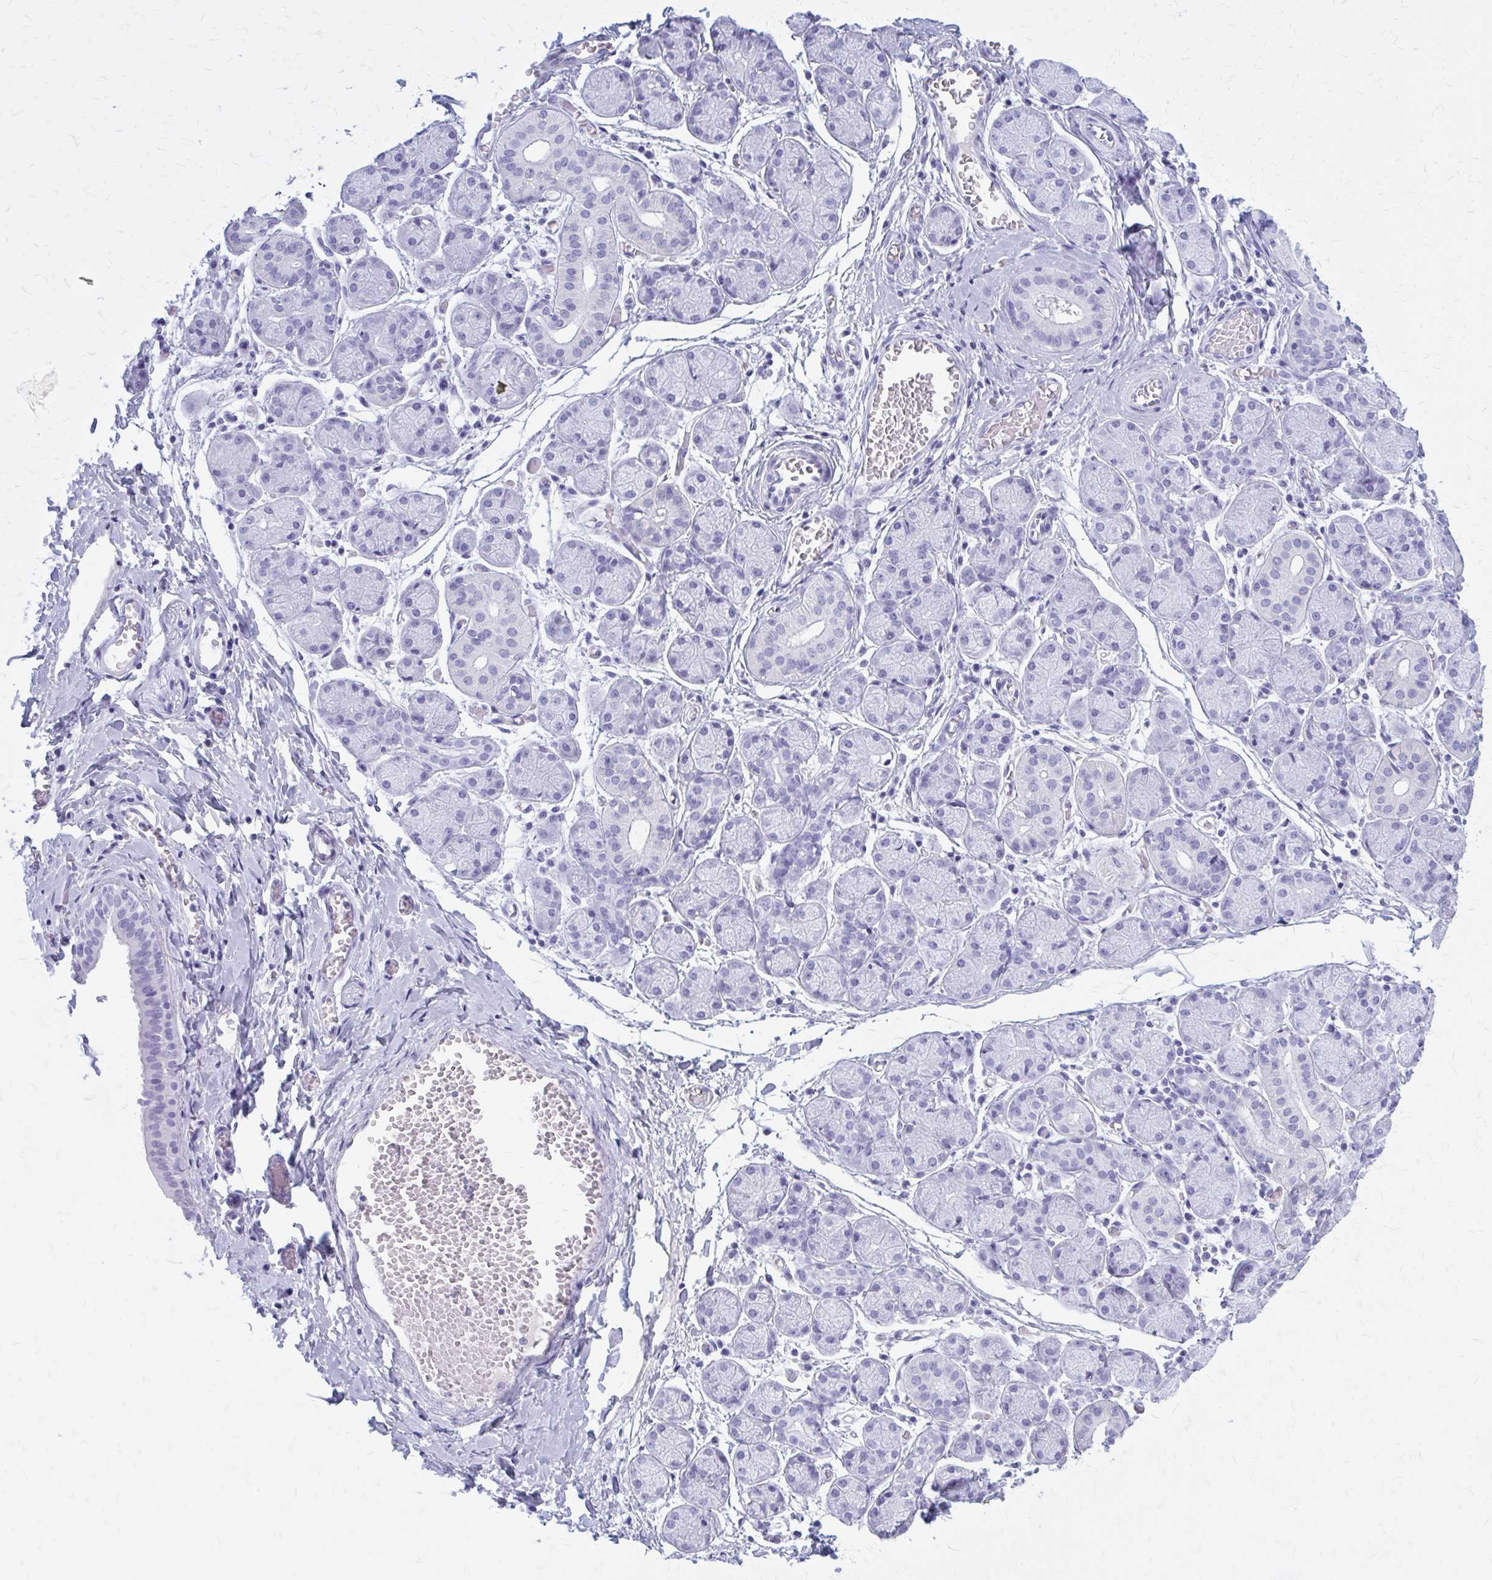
{"staining": {"intensity": "negative", "quantity": "none", "location": "none"}, "tissue": "salivary gland", "cell_type": "Glandular cells", "image_type": "normal", "snomed": [{"axis": "morphology", "description": "Normal tissue, NOS"}, {"axis": "topography", "description": "Salivary gland"}], "caption": "An immunohistochemistry (IHC) histopathology image of benign salivary gland is shown. There is no staining in glandular cells of salivary gland.", "gene": "KLHDC7A", "patient": {"sex": "female", "age": 24}}